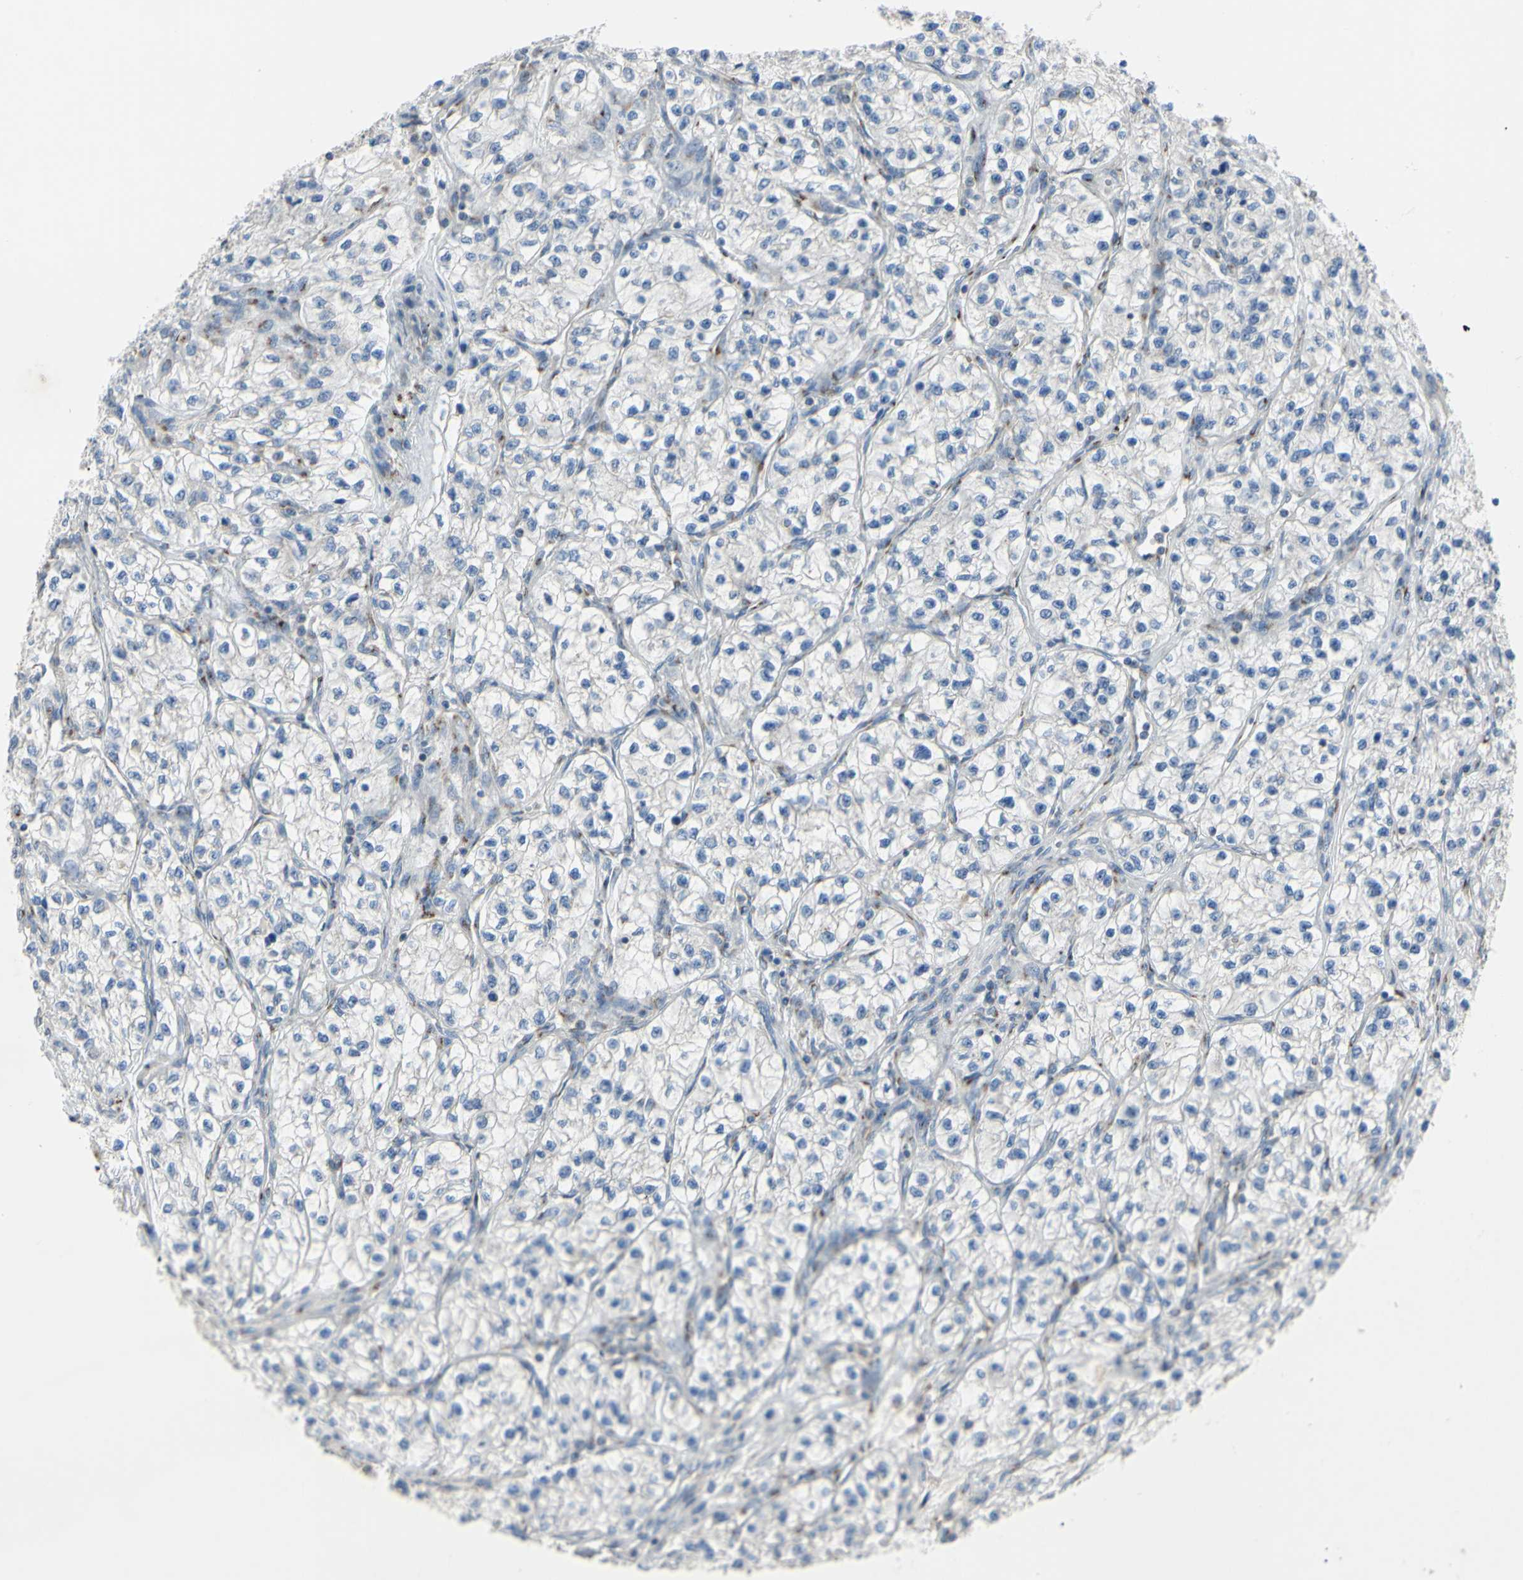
{"staining": {"intensity": "negative", "quantity": "none", "location": "none"}, "tissue": "renal cancer", "cell_type": "Tumor cells", "image_type": "cancer", "snomed": [{"axis": "morphology", "description": "Adenocarcinoma, NOS"}, {"axis": "topography", "description": "Kidney"}], "caption": "Immunohistochemistry of human adenocarcinoma (renal) shows no positivity in tumor cells.", "gene": "B4GALT3", "patient": {"sex": "female", "age": 57}}